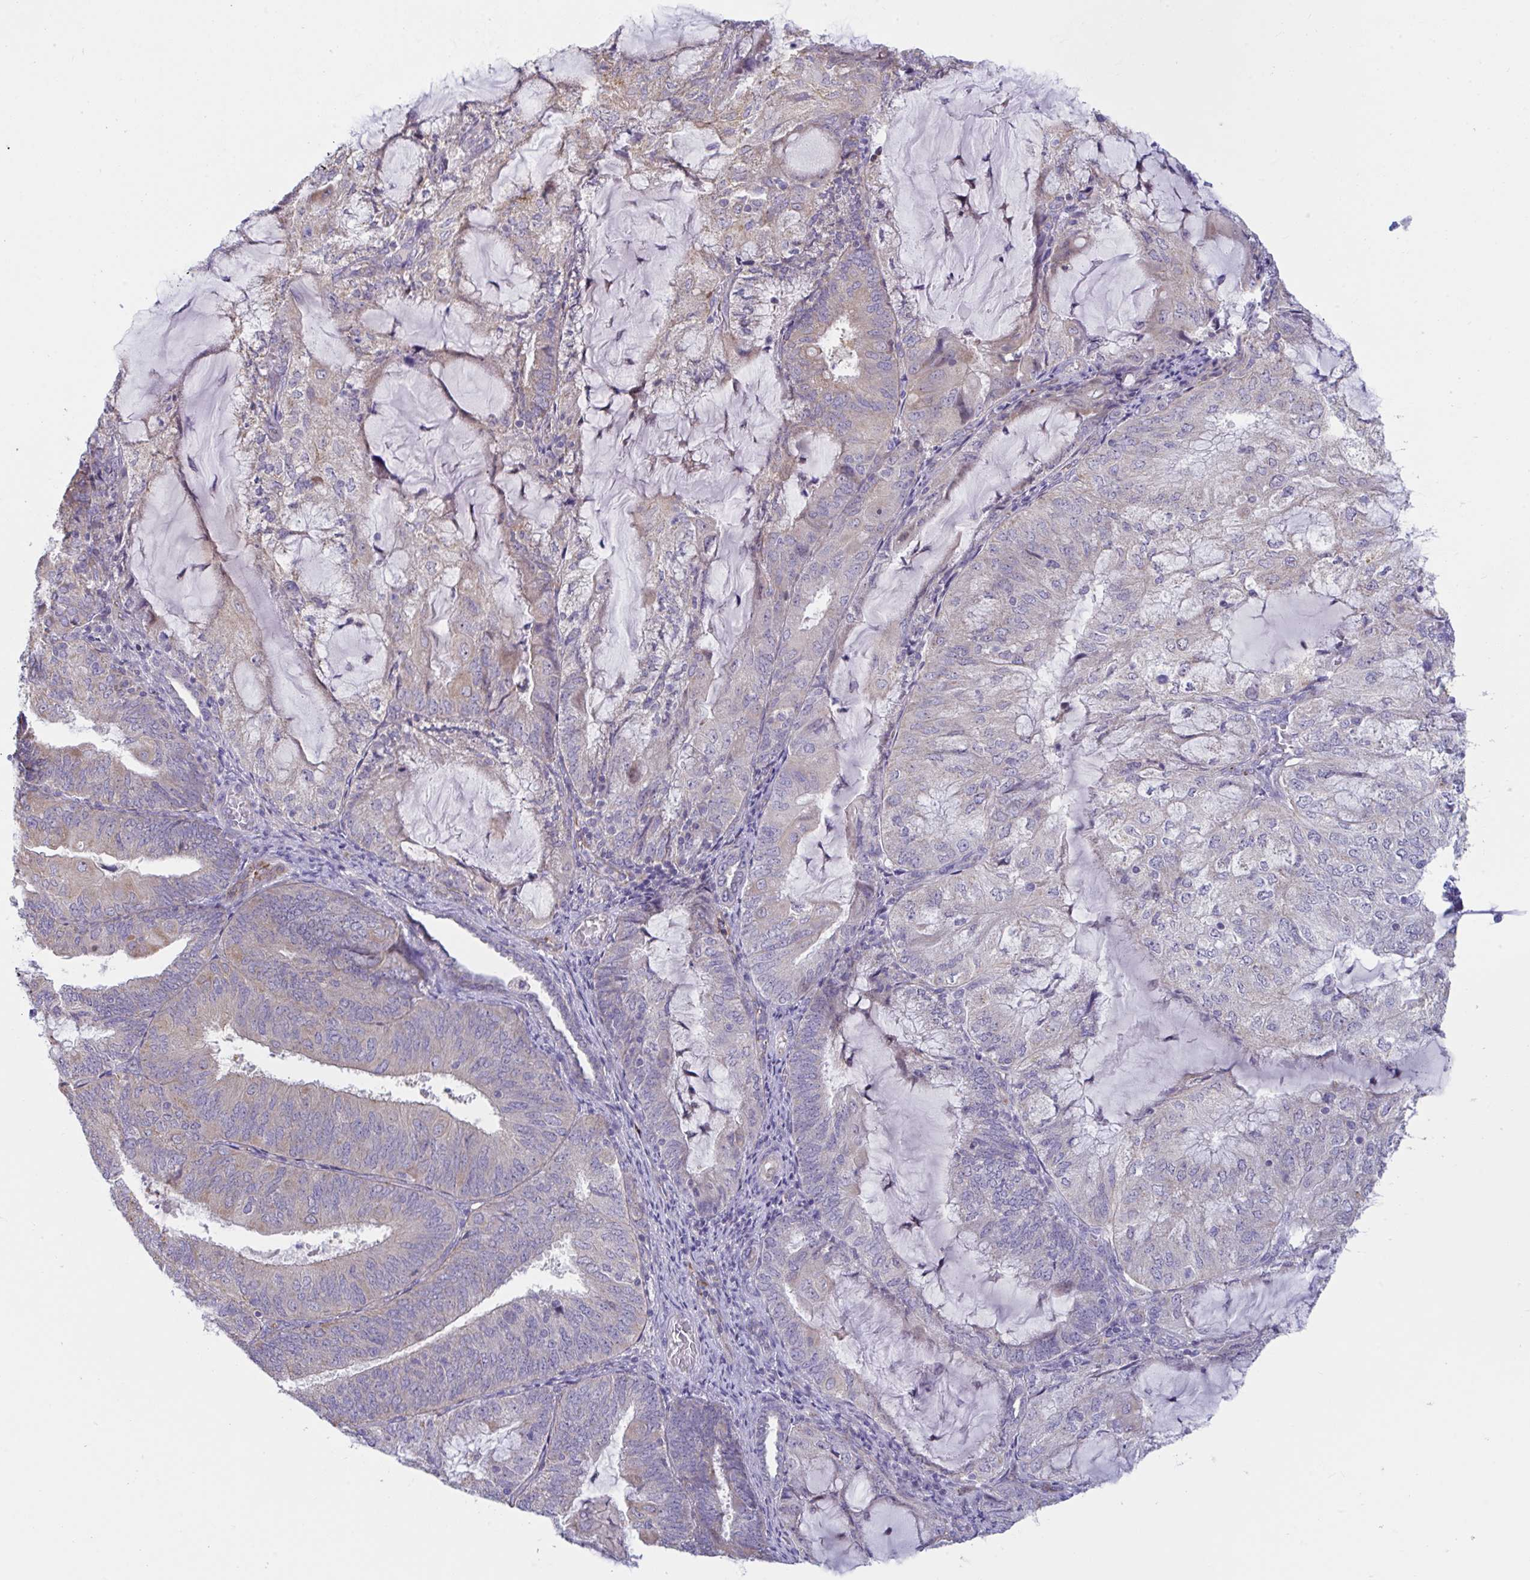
{"staining": {"intensity": "negative", "quantity": "none", "location": "none"}, "tissue": "endometrial cancer", "cell_type": "Tumor cells", "image_type": "cancer", "snomed": [{"axis": "morphology", "description": "Adenocarcinoma, NOS"}, {"axis": "topography", "description": "Endometrium"}], "caption": "Immunohistochemical staining of adenocarcinoma (endometrial) shows no significant staining in tumor cells. Nuclei are stained in blue.", "gene": "IL37", "patient": {"sex": "female", "age": 81}}